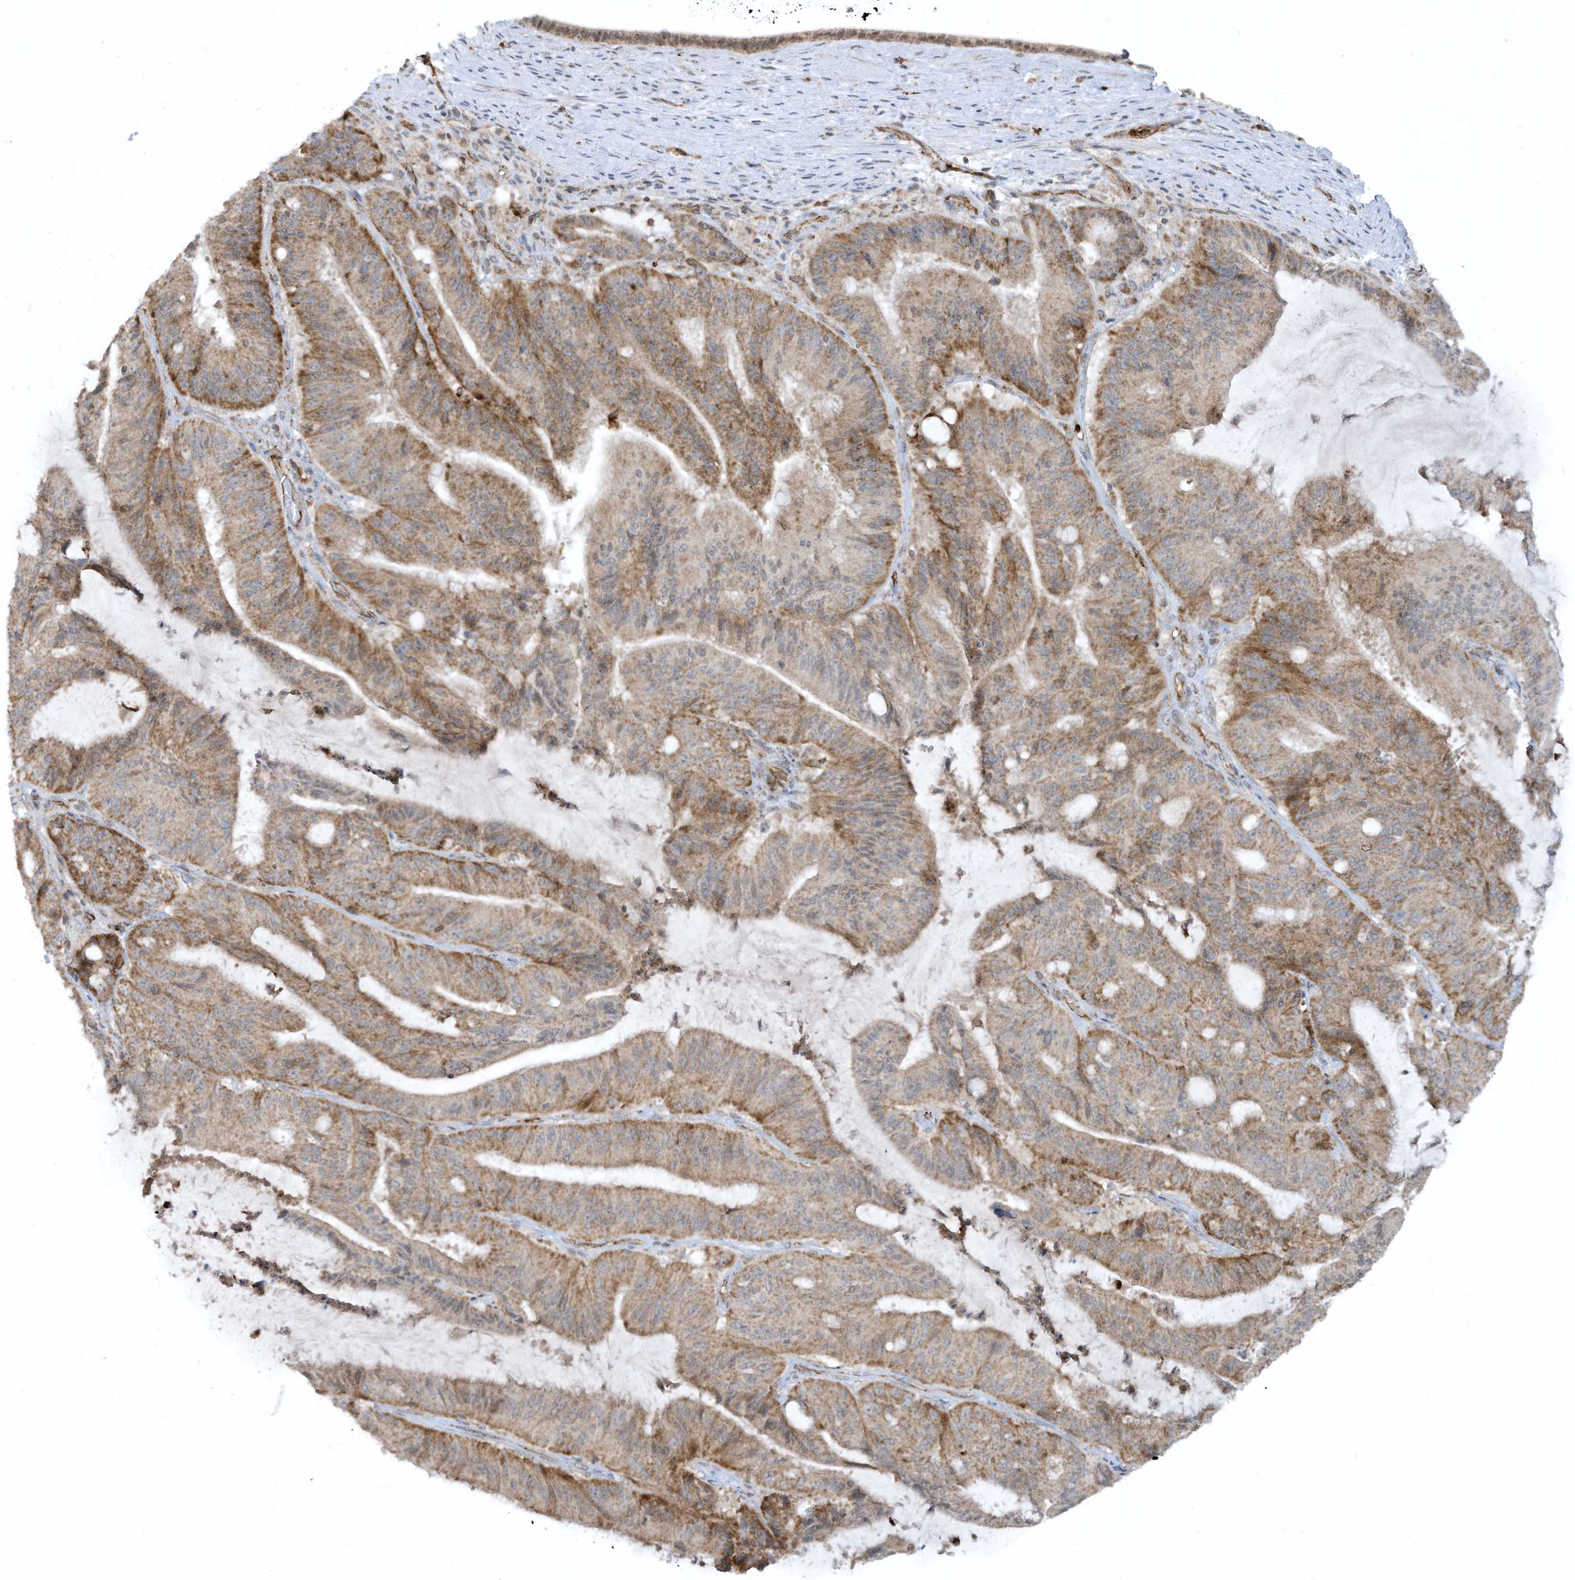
{"staining": {"intensity": "moderate", "quantity": ">75%", "location": "cytoplasmic/membranous"}, "tissue": "liver cancer", "cell_type": "Tumor cells", "image_type": "cancer", "snomed": [{"axis": "morphology", "description": "Normal tissue, NOS"}, {"axis": "morphology", "description": "Cholangiocarcinoma"}, {"axis": "topography", "description": "Liver"}, {"axis": "topography", "description": "Peripheral nerve tissue"}], "caption": "Protein expression analysis of human cholangiocarcinoma (liver) reveals moderate cytoplasmic/membranous positivity in about >75% of tumor cells.", "gene": "CHRNA4", "patient": {"sex": "female", "age": 73}}